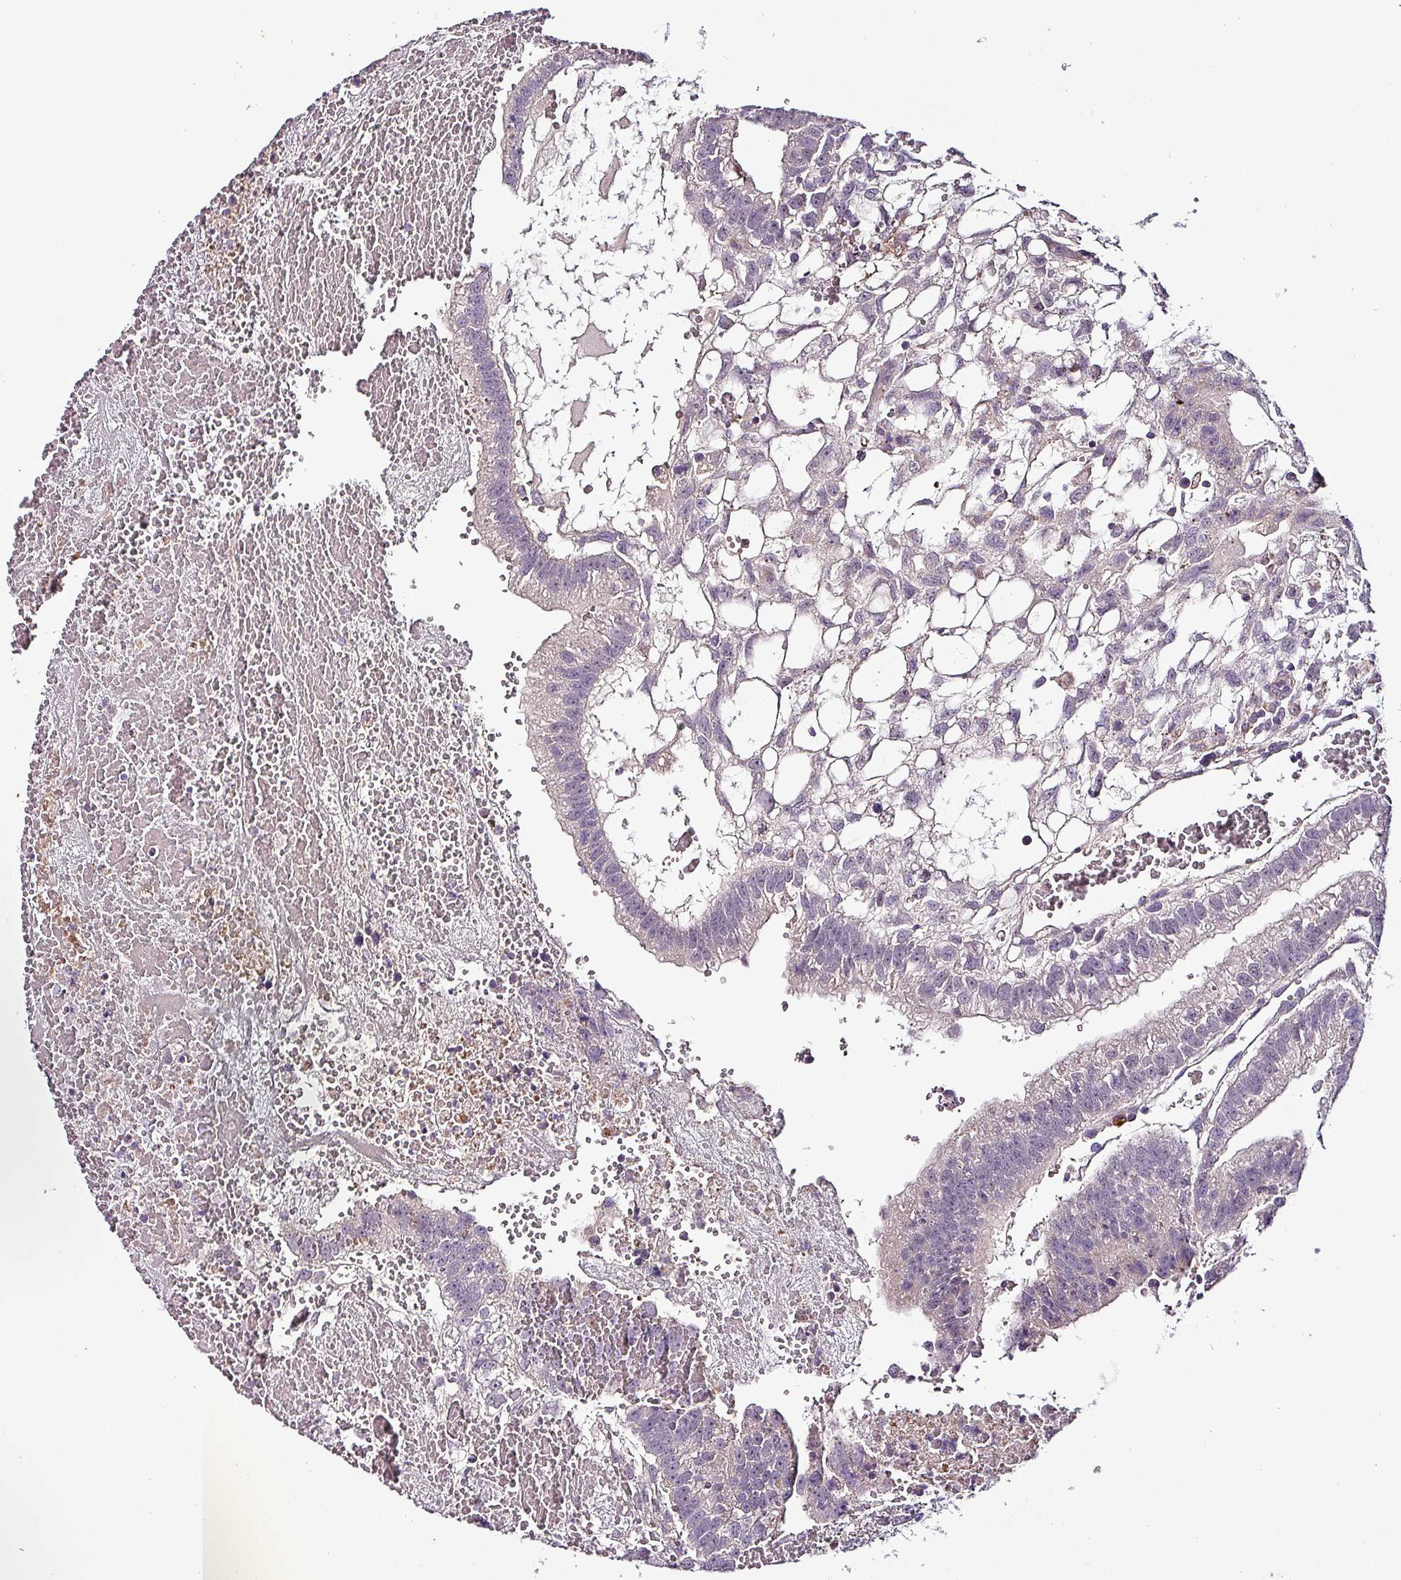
{"staining": {"intensity": "negative", "quantity": "none", "location": "none"}, "tissue": "testis cancer", "cell_type": "Tumor cells", "image_type": "cancer", "snomed": [{"axis": "morphology", "description": "Normal tissue, NOS"}, {"axis": "morphology", "description": "Carcinoma, Embryonal, NOS"}, {"axis": "topography", "description": "Testis"}], "caption": "High power microscopy image of an immunohistochemistry image of embryonal carcinoma (testis), revealing no significant positivity in tumor cells. (IHC, brightfield microscopy, high magnification).", "gene": "GRAPL", "patient": {"sex": "male", "age": 32}}